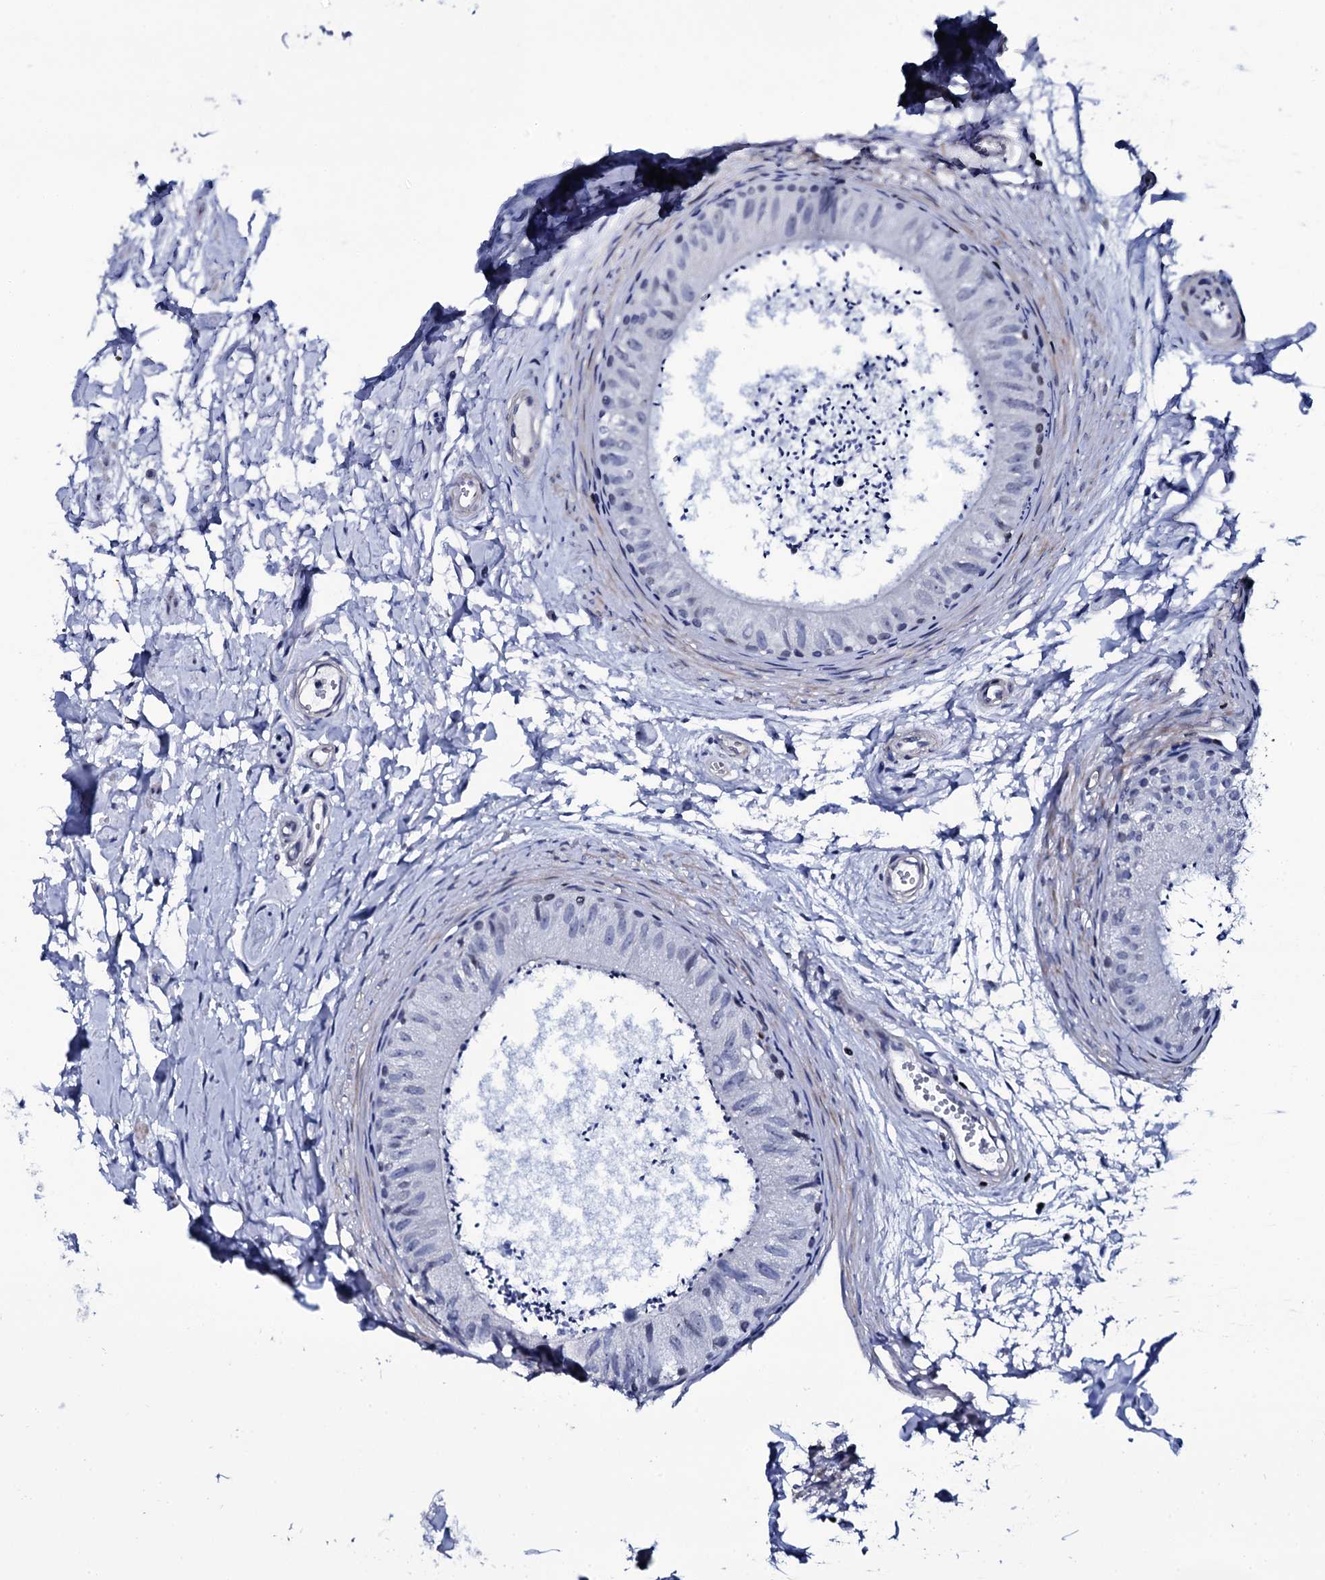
{"staining": {"intensity": "negative", "quantity": "none", "location": "none"}, "tissue": "epididymis", "cell_type": "Glandular cells", "image_type": "normal", "snomed": [{"axis": "morphology", "description": "Normal tissue, NOS"}, {"axis": "topography", "description": "Epididymis"}], "caption": "Protein analysis of unremarkable epididymis demonstrates no significant positivity in glandular cells.", "gene": "NPM2", "patient": {"sex": "male", "age": 56}}